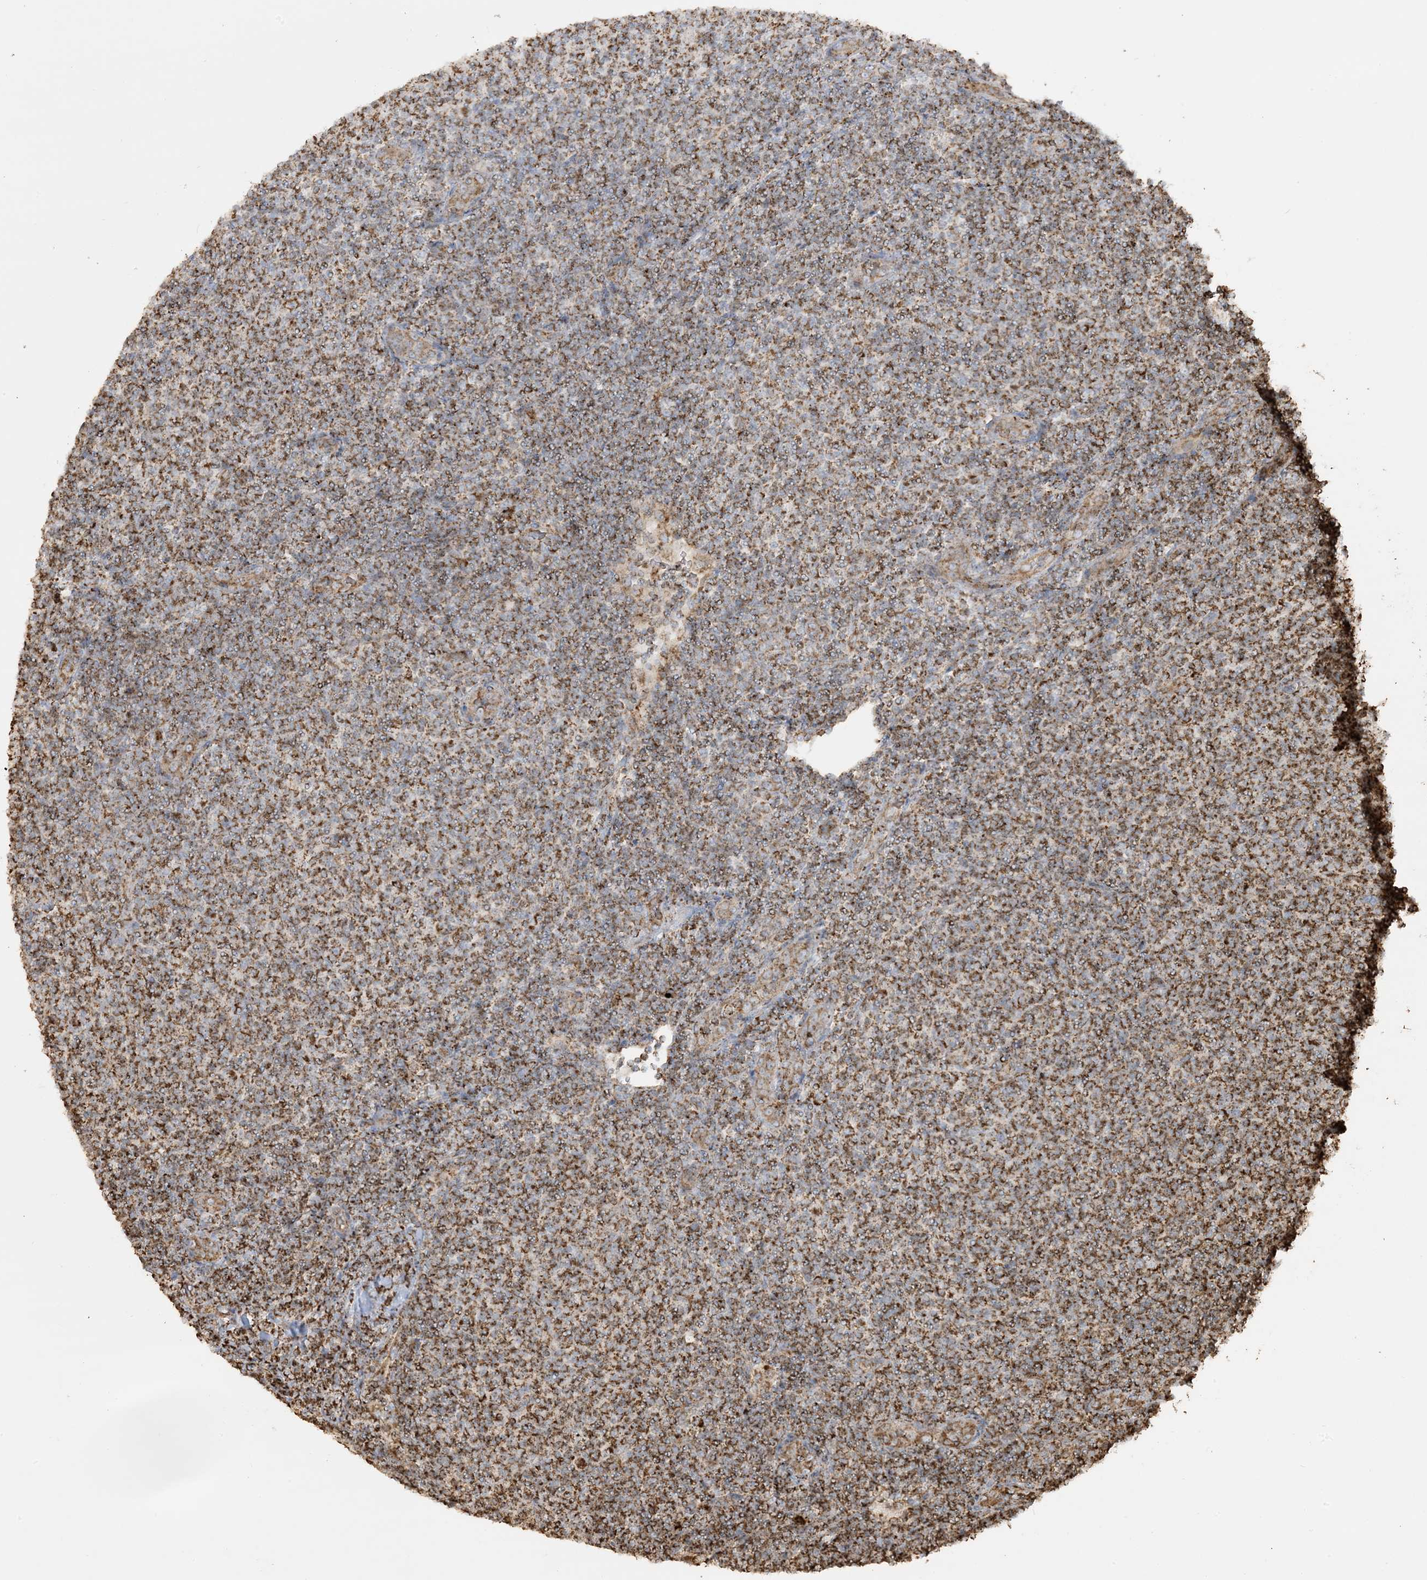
{"staining": {"intensity": "moderate", "quantity": ">75%", "location": "cytoplasmic/membranous"}, "tissue": "lymphoma", "cell_type": "Tumor cells", "image_type": "cancer", "snomed": [{"axis": "morphology", "description": "Malignant lymphoma, non-Hodgkin's type, Low grade"}, {"axis": "topography", "description": "Lymph node"}], "caption": "A photomicrograph of malignant lymphoma, non-Hodgkin's type (low-grade) stained for a protein exhibits moderate cytoplasmic/membranous brown staining in tumor cells. (DAB (3,3'-diaminobenzidine) IHC with brightfield microscopy, high magnification).", "gene": "AGA", "patient": {"sex": "male", "age": 66}}